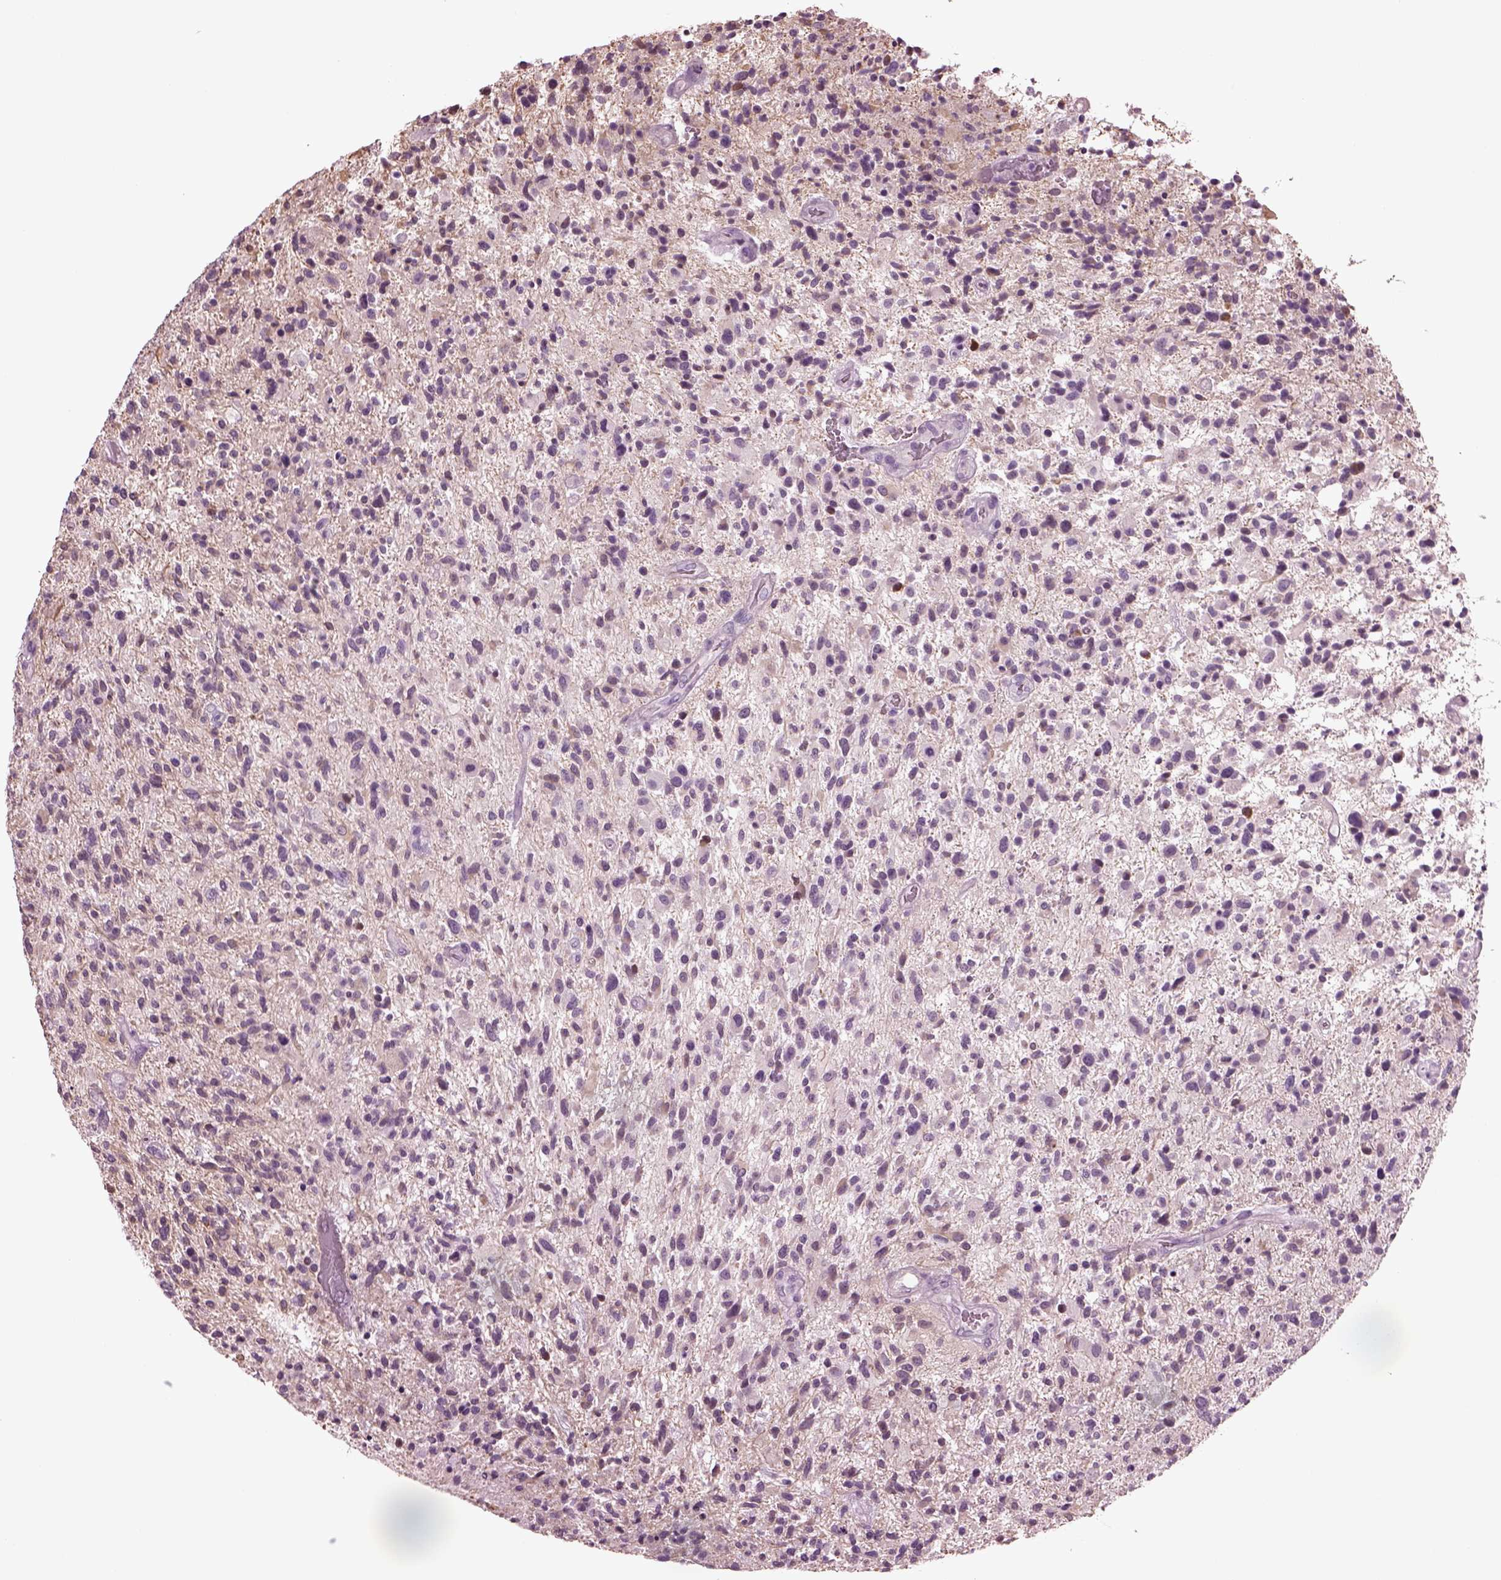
{"staining": {"intensity": "negative", "quantity": "none", "location": "none"}, "tissue": "glioma", "cell_type": "Tumor cells", "image_type": "cancer", "snomed": [{"axis": "morphology", "description": "Glioma, malignant, High grade"}, {"axis": "topography", "description": "Brain"}], "caption": "This photomicrograph is of malignant glioma (high-grade) stained with immunohistochemistry (IHC) to label a protein in brown with the nuclei are counter-stained blue. There is no expression in tumor cells.", "gene": "SLC6A17", "patient": {"sex": "male", "age": 47}}